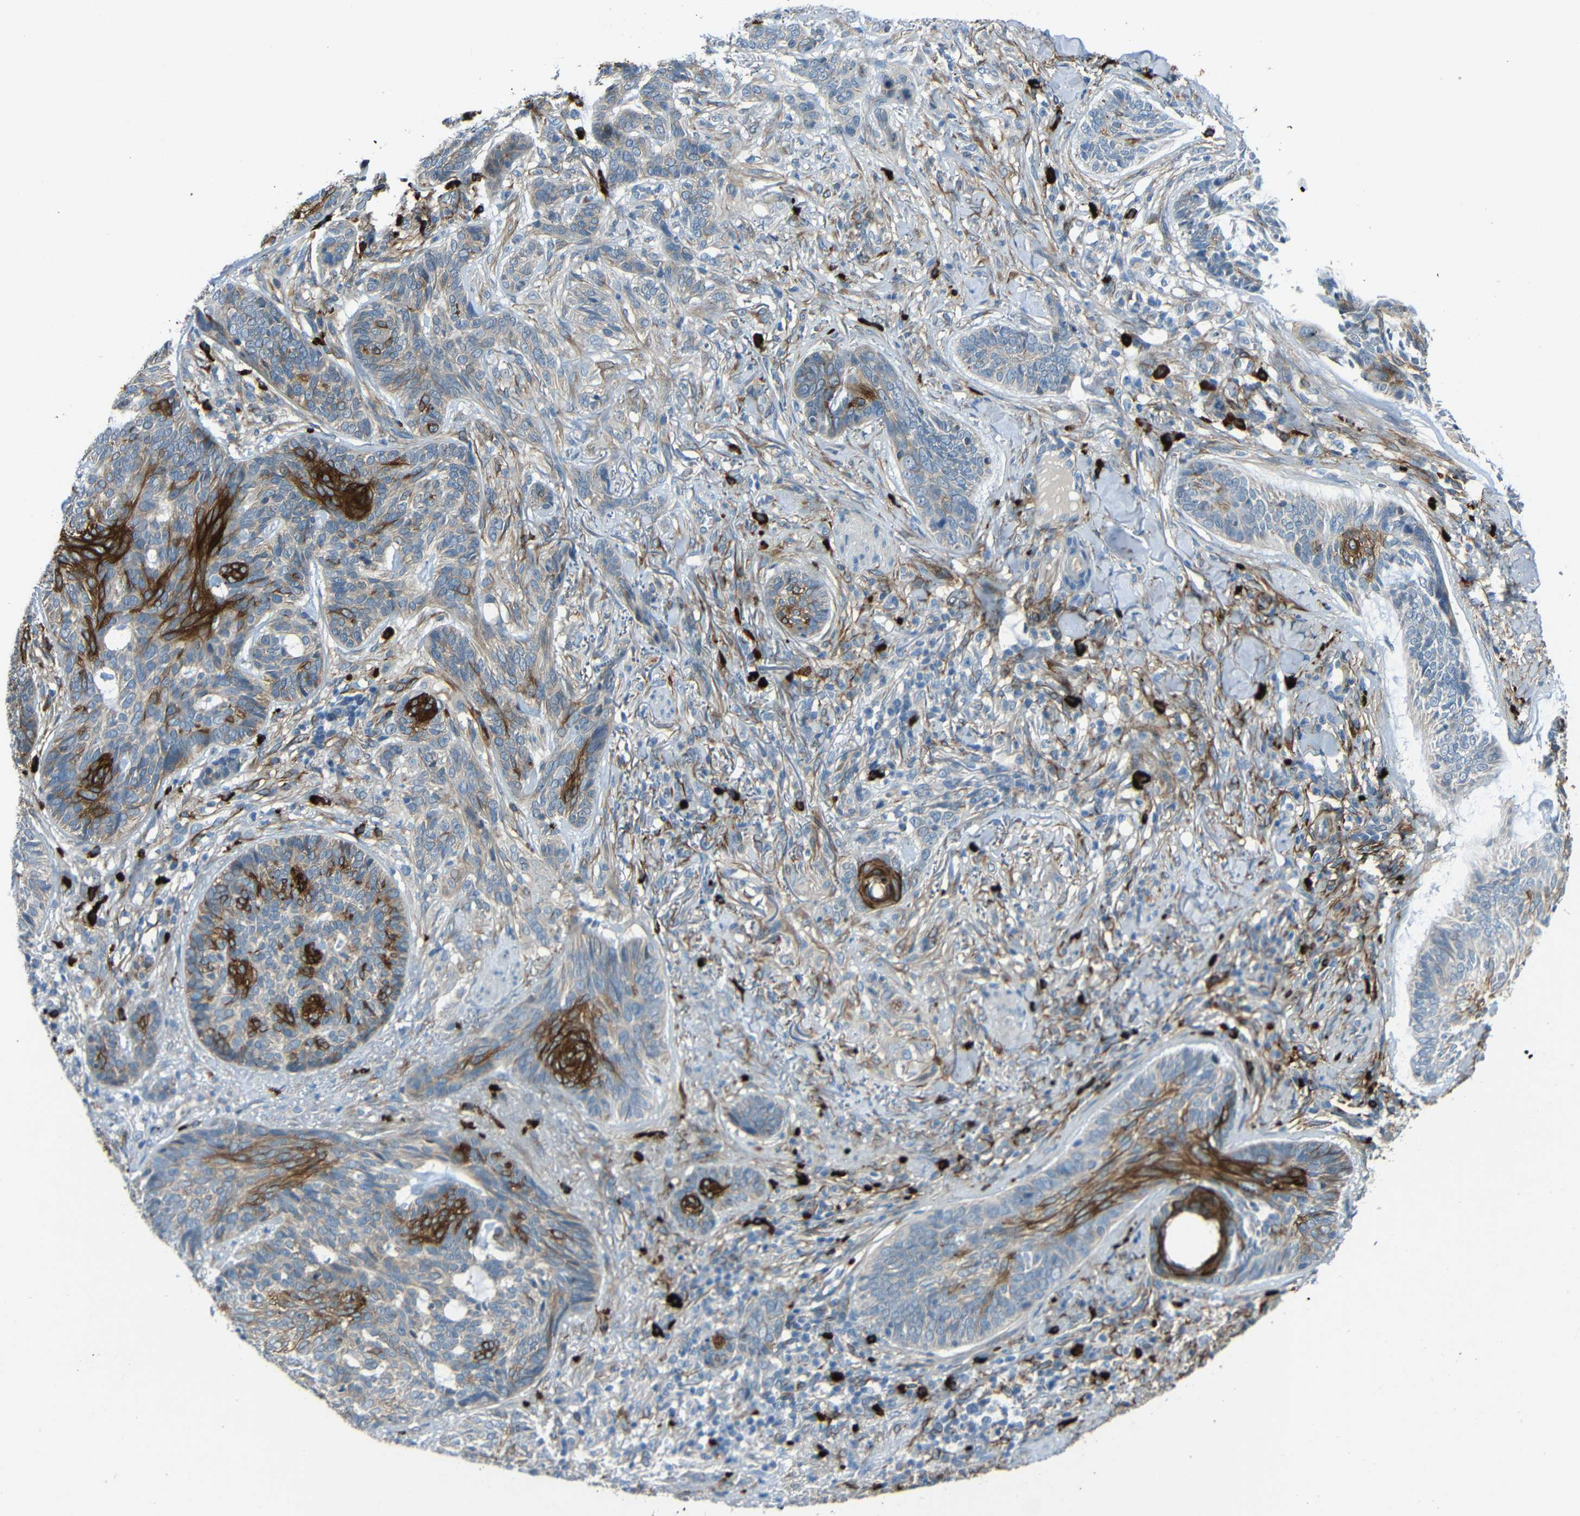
{"staining": {"intensity": "strong", "quantity": "<25%", "location": "cytoplasmic/membranous"}, "tissue": "skin cancer", "cell_type": "Tumor cells", "image_type": "cancer", "snomed": [{"axis": "morphology", "description": "Basal cell carcinoma"}, {"axis": "topography", "description": "Skin"}], "caption": "This micrograph displays skin cancer (basal cell carcinoma) stained with immunohistochemistry (IHC) to label a protein in brown. The cytoplasmic/membranous of tumor cells show strong positivity for the protein. Nuclei are counter-stained blue.", "gene": "DCLK1", "patient": {"sex": "male", "age": 43}}